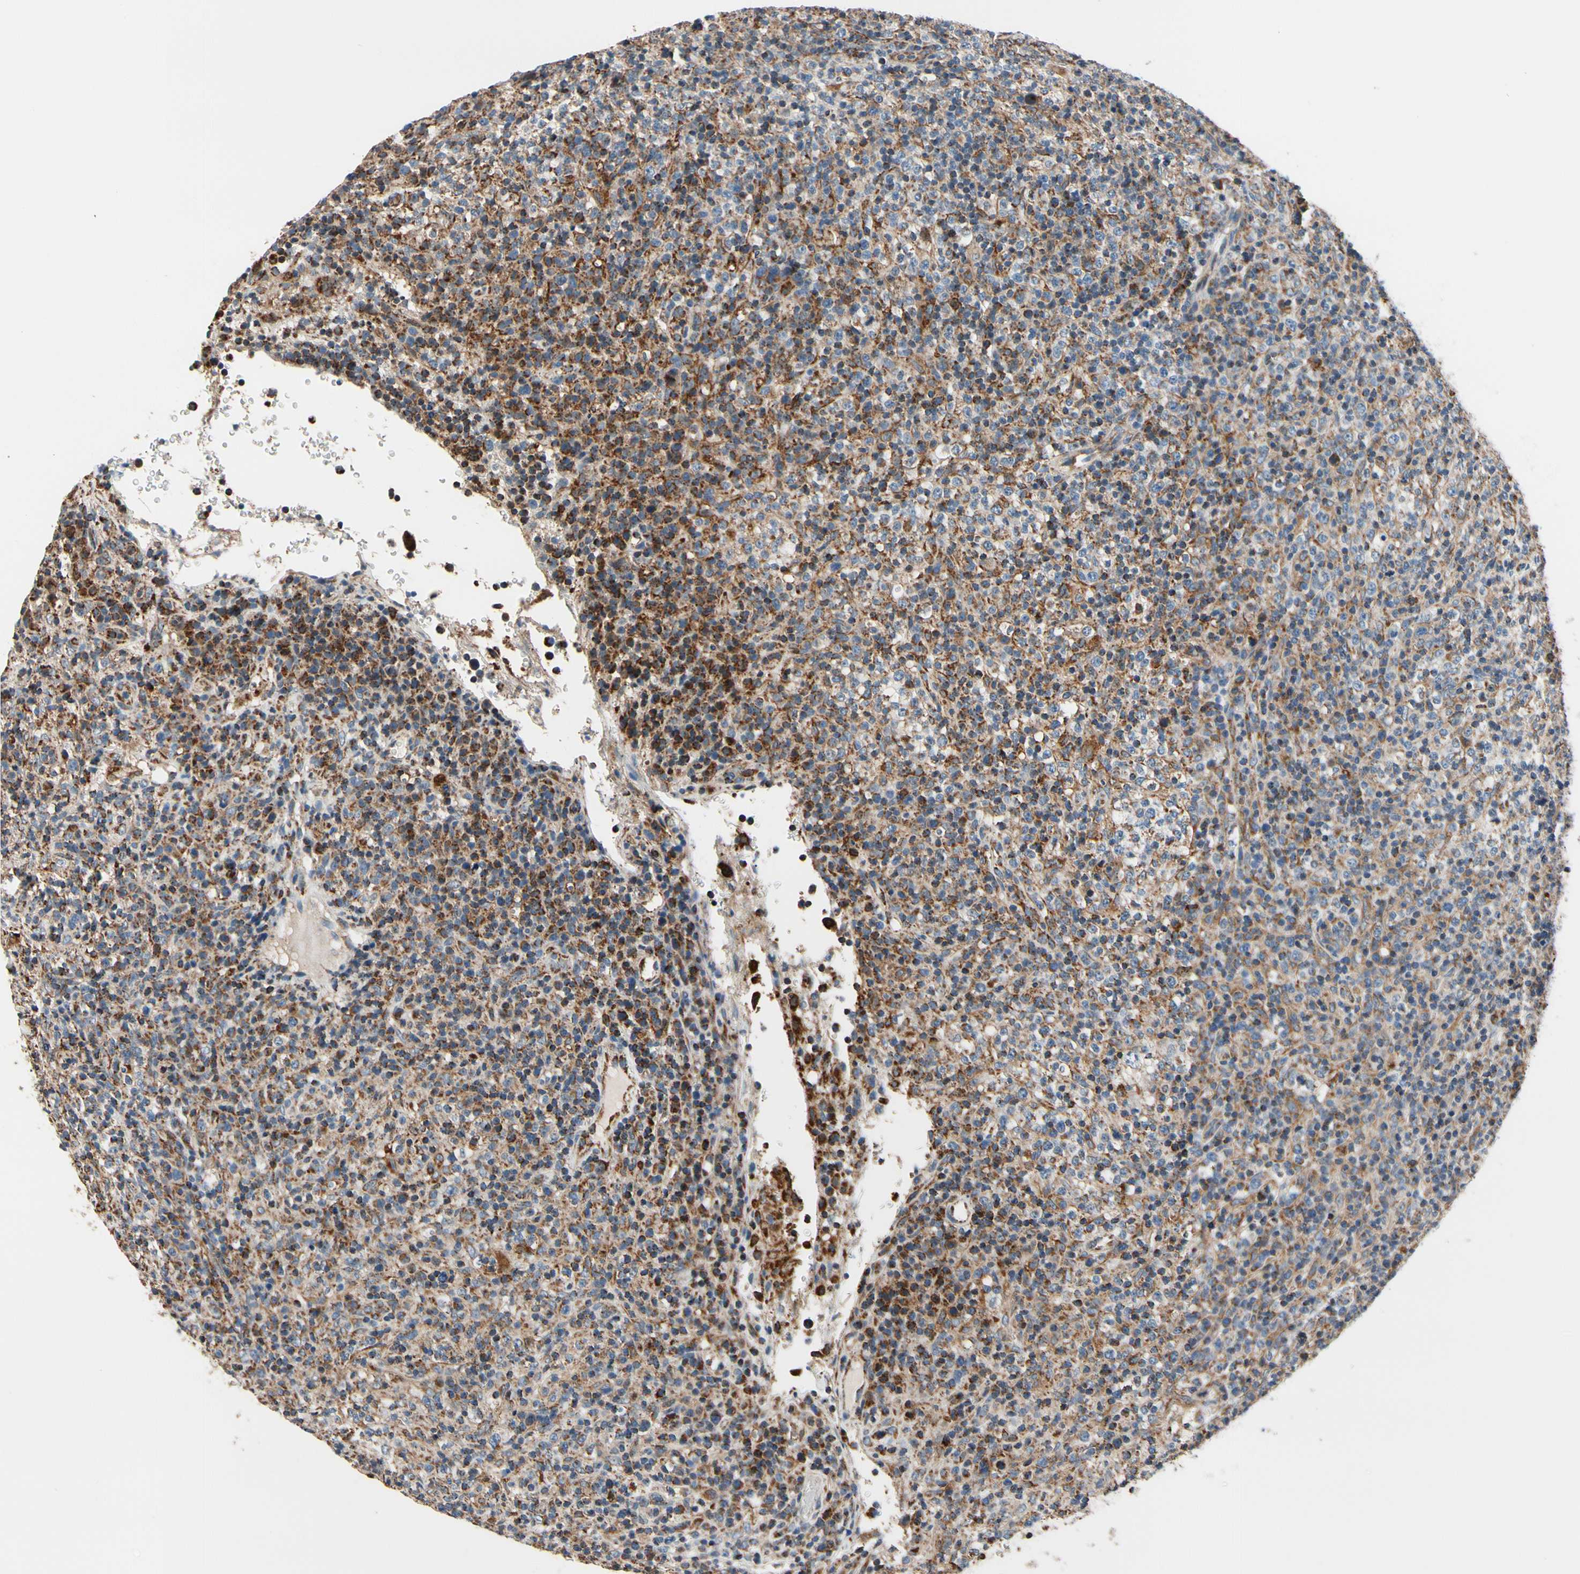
{"staining": {"intensity": "strong", "quantity": "25%-75%", "location": "cytoplasmic/membranous"}, "tissue": "lymphoma", "cell_type": "Tumor cells", "image_type": "cancer", "snomed": [{"axis": "morphology", "description": "Malignant lymphoma, non-Hodgkin's type, High grade"}, {"axis": "topography", "description": "Lymph node"}], "caption": "Immunohistochemistry of lymphoma reveals high levels of strong cytoplasmic/membranous staining in approximately 25%-75% of tumor cells.", "gene": "TMEM176A", "patient": {"sex": "female", "age": 76}}